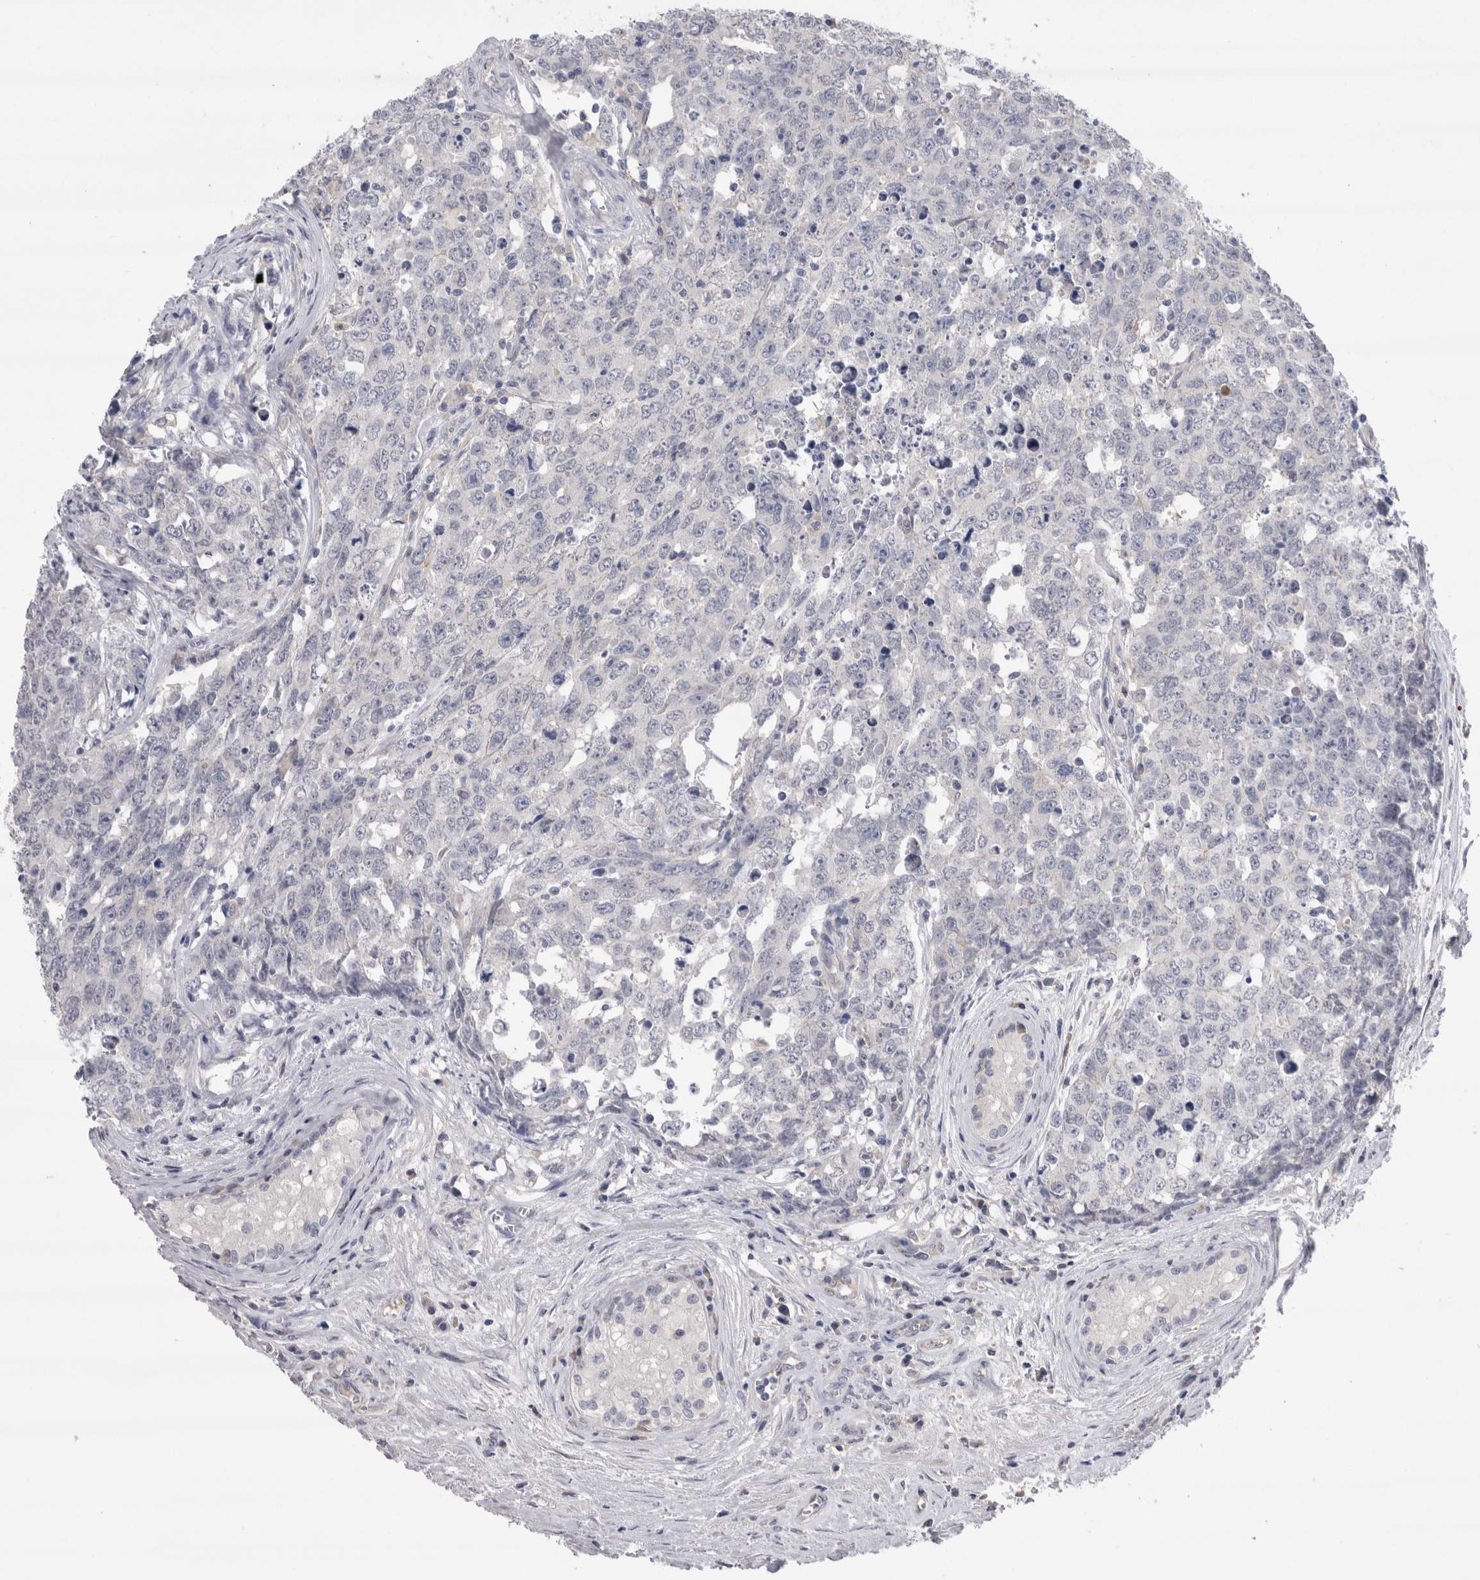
{"staining": {"intensity": "negative", "quantity": "none", "location": "none"}, "tissue": "testis cancer", "cell_type": "Tumor cells", "image_type": "cancer", "snomed": [{"axis": "morphology", "description": "Carcinoma, Embryonal, NOS"}, {"axis": "topography", "description": "Testis"}], "caption": "Micrograph shows no significant protein staining in tumor cells of testis embryonal carcinoma.", "gene": "REG1A", "patient": {"sex": "male", "age": 28}}